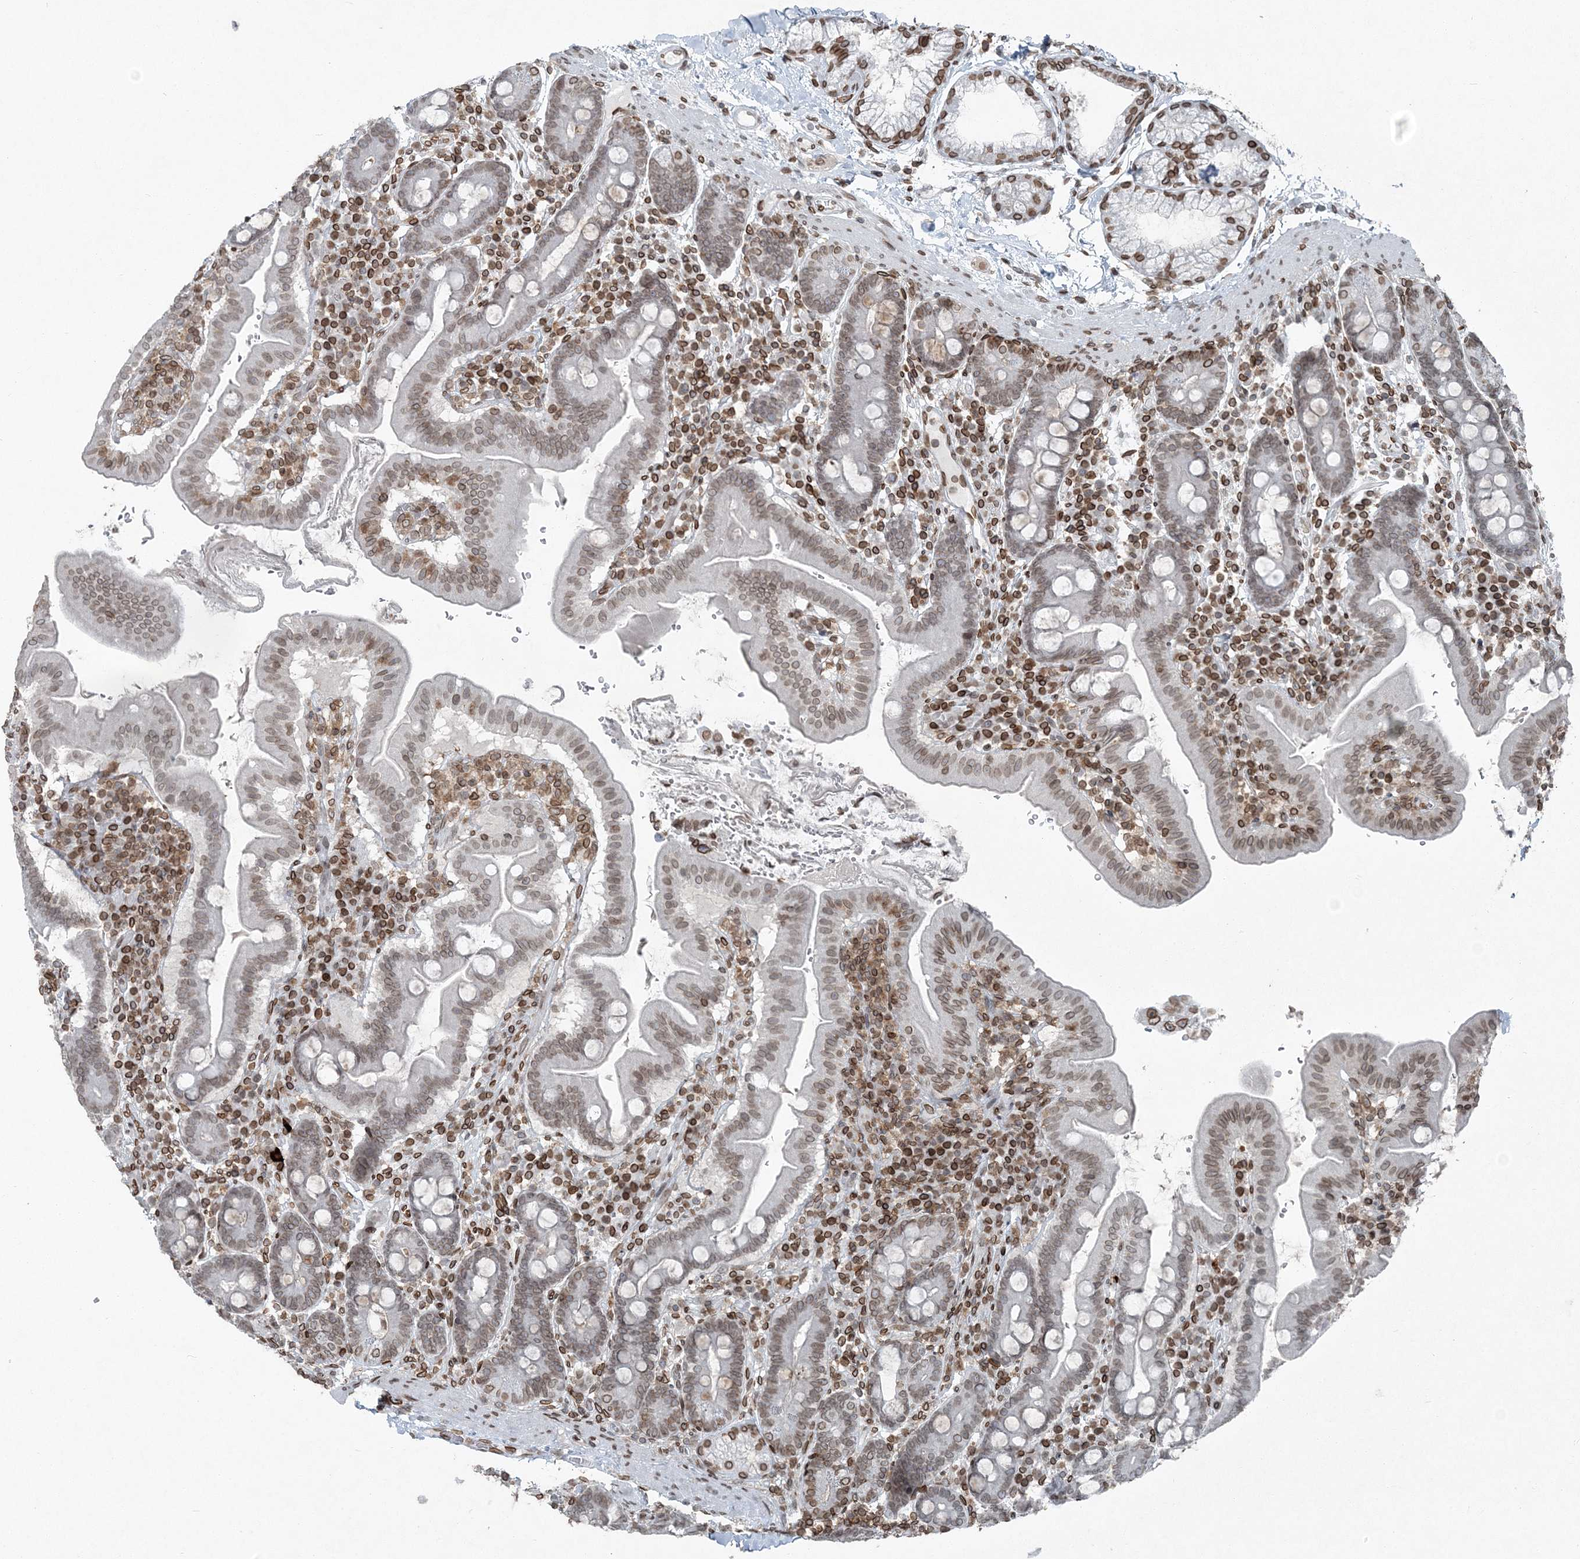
{"staining": {"intensity": "moderate", "quantity": "25%-75%", "location": "cytoplasmic/membranous,nuclear"}, "tissue": "duodenum", "cell_type": "Glandular cells", "image_type": "normal", "snomed": [{"axis": "morphology", "description": "Normal tissue, NOS"}, {"axis": "morphology", "description": "Adenocarcinoma, NOS"}, {"axis": "topography", "description": "Pancreas"}, {"axis": "topography", "description": "Duodenum"}], "caption": "This image displays benign duodenum stained with immunohistochemistry to label a protein in brown. The cytoplasmic/membranous,nuclear of glandular cells show moderate positivity for the protein. Nuclei are counter-stained blue.", "gene": "GJD4", "patient": {"sex": "male", "age": 50}}